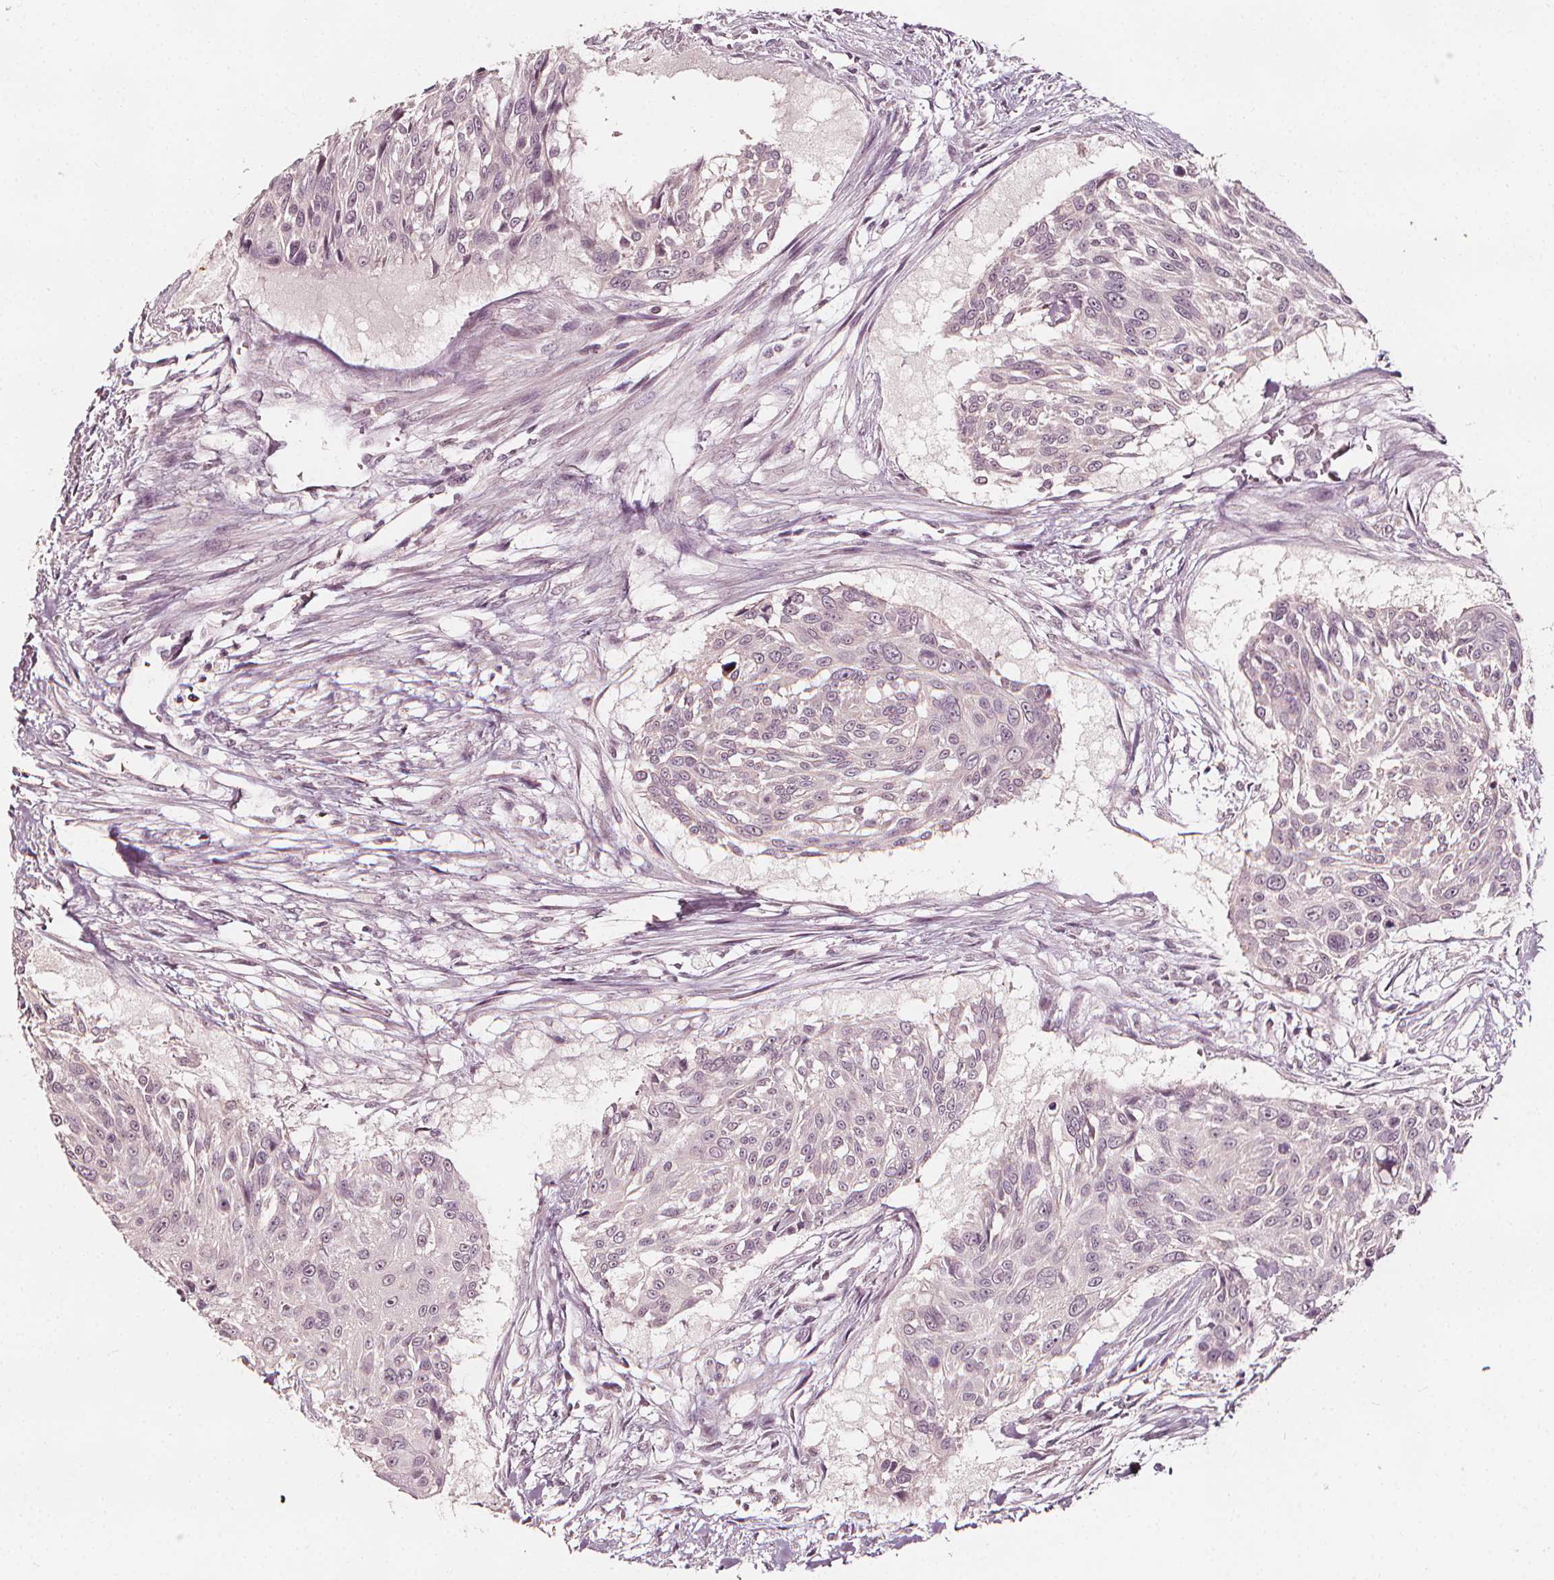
{"staining": {"intensity": "negative", "quantity": "none", "location": "none"}, "tissue": "urothelial cancer", "cell_type": "Tumor cells", "image_type": "cancer", "snomed": [{"axis": "morphology", "description": "Urothelial carcinoma, NOS"}, {"axis": "topography", "description": "Urinary bladder"}], "caption": "This is an IHC photomicrograph of urothelial cancer. There is no staining in tumor cells.", "gene": "NPC1L1", "patient": {"sex": "male", "age": 55}}